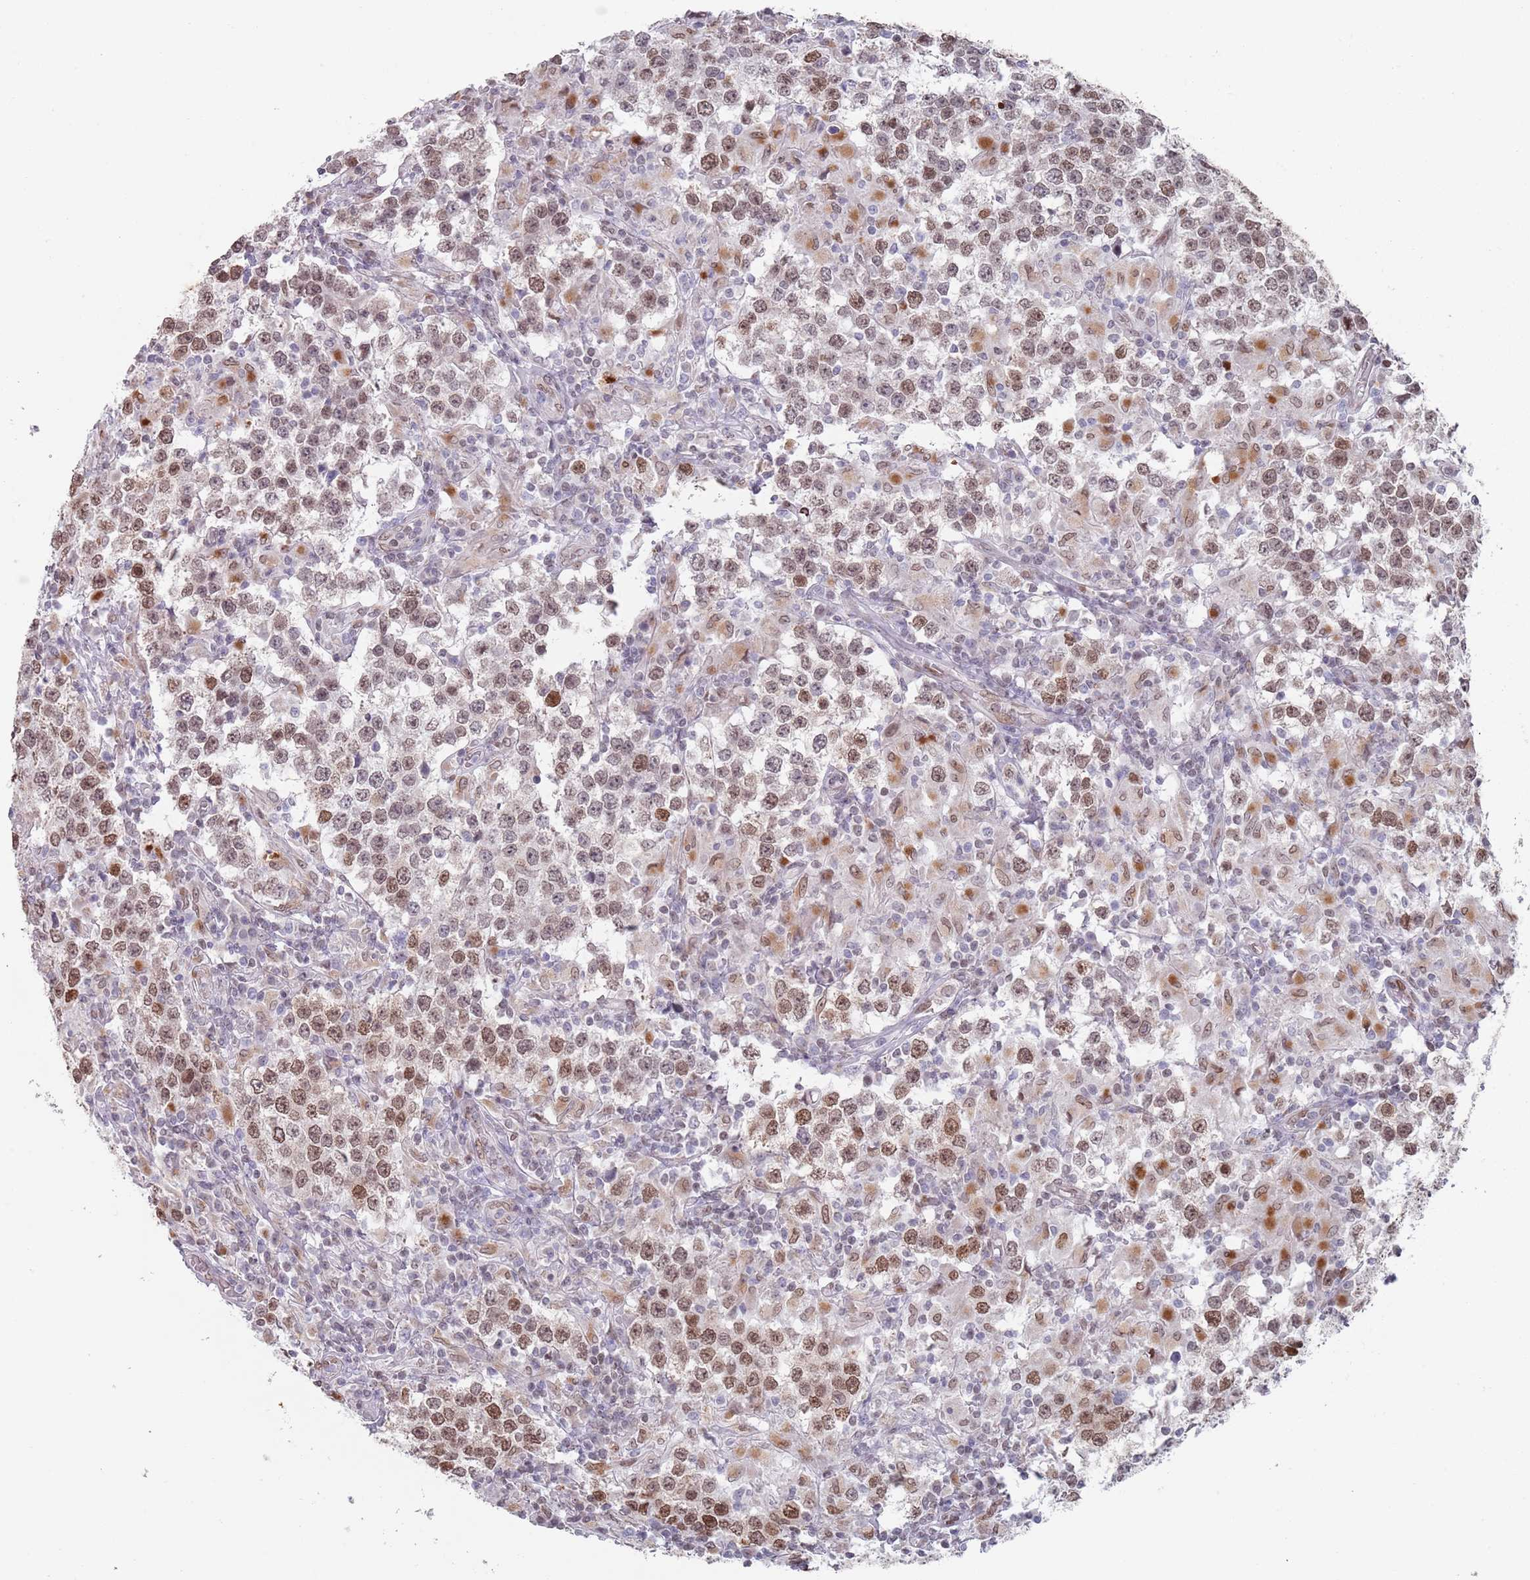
{"staining": {"intensity": "moderate", "quantity": ">75%", "location": "nuclear"}, "tissue": "testis cancer", "cell_type": "Tumor cells", "image_type": "cancer", "snomed": [{"axis": "morphology", "description": "Seminoma, NOS"}, {"axis": "morphology", "description": "Carcinoma, Embryonal, NOS"}, {"axis": "topography", "description": "Testis"}], "caption": "Immunohistochemistry (DAB (3,3'-diaminobenzidine)) staining of human testis cancer (embryonal carcinoma) shows moderate nuclear protein expression in about >75% of tumor cells.", "gene": "MFSD12", "patient": {"sex": "male", "age": 41}}